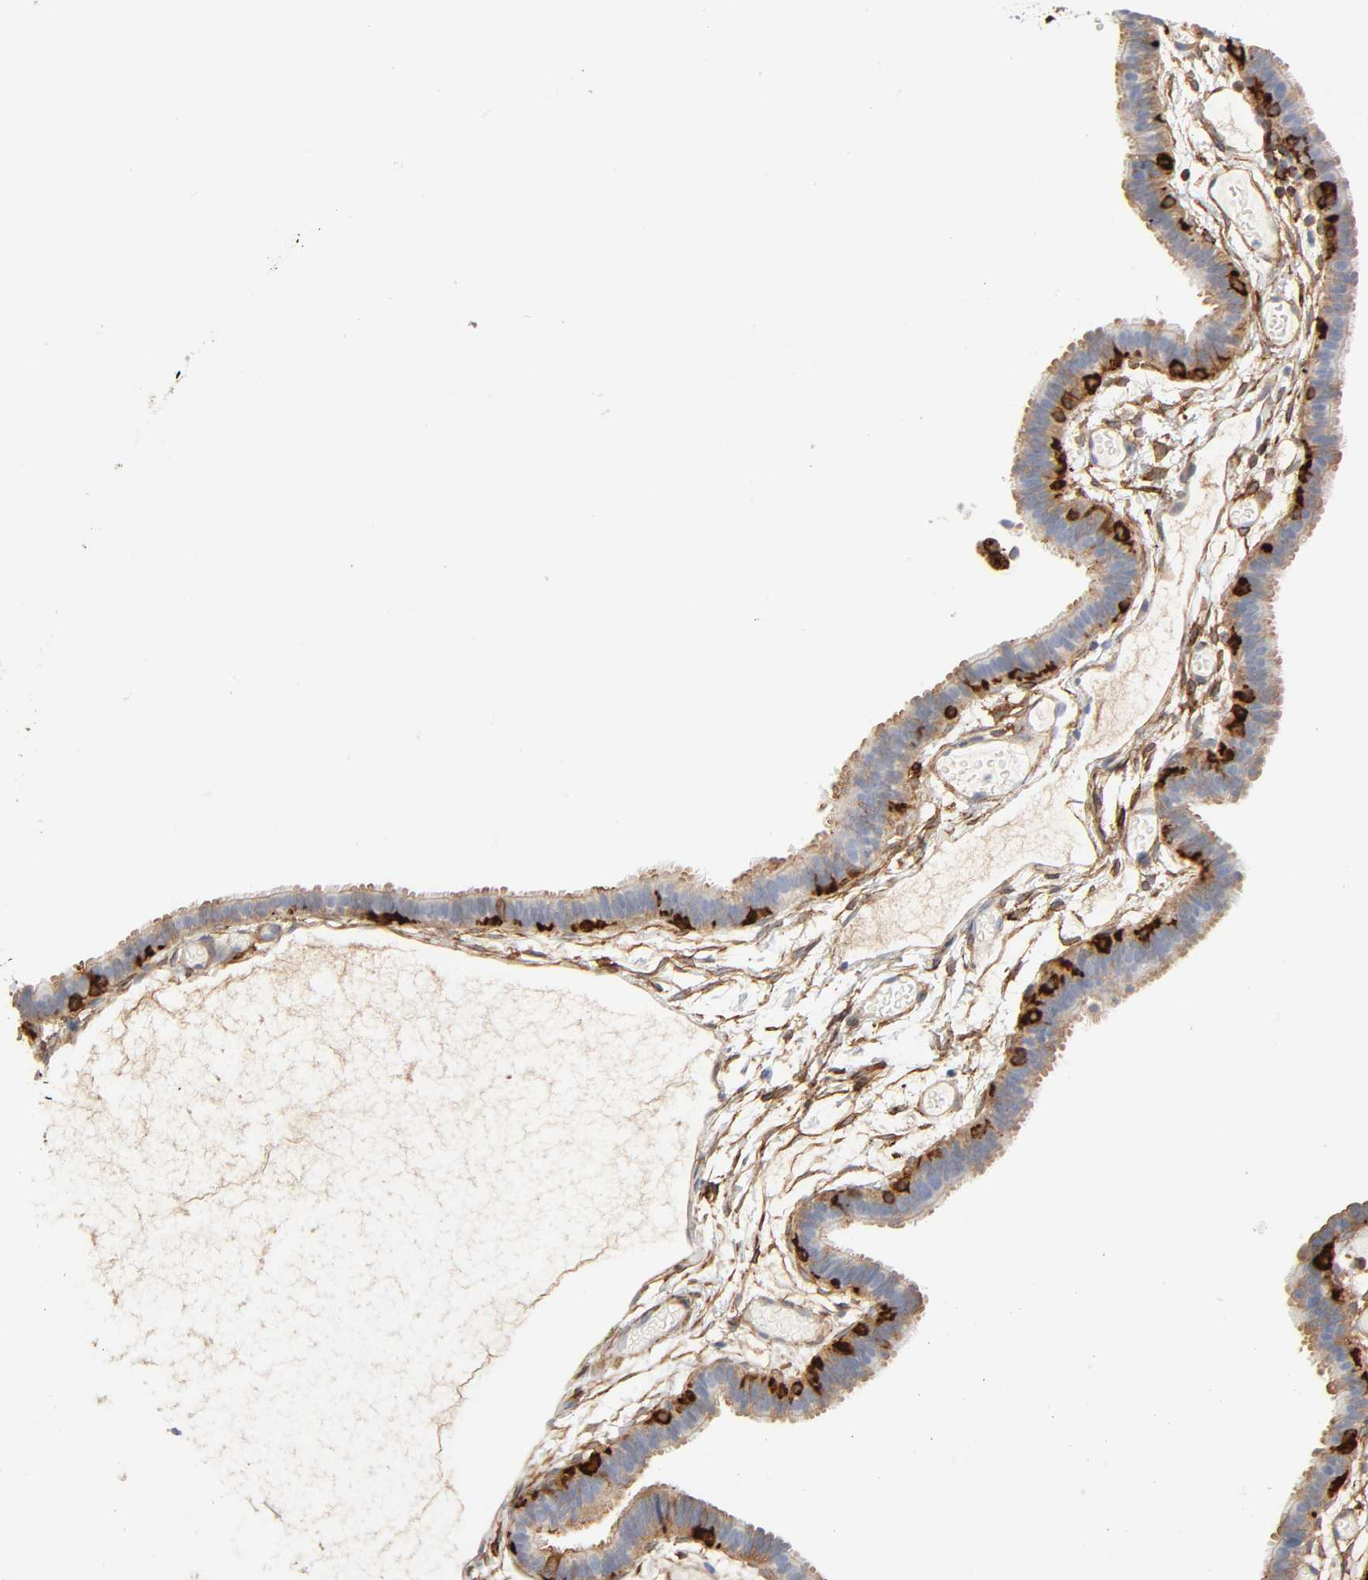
{"staining": {"intensity": "moderate", "quantity": ">75%", "location": "cytoplasmic/membranous"}, "tissue": "fallopian tube", "cell_type": "Glandular cells", "image_type": "normal", "snomed": [{"axis": "morphology", "description": "Normal tissue, NOS"}, {"axis": "topography", "description": "Fallopian tube"}], "caption": "Approximately >75% of glandular cells in benign human fallopian tube exhibit moderate cytoplasmic/membranous protein expression as visualized by brown immunohistochemical staining.", "gene": "BIN1", "patient": {"sex": "female", "age": 29}}